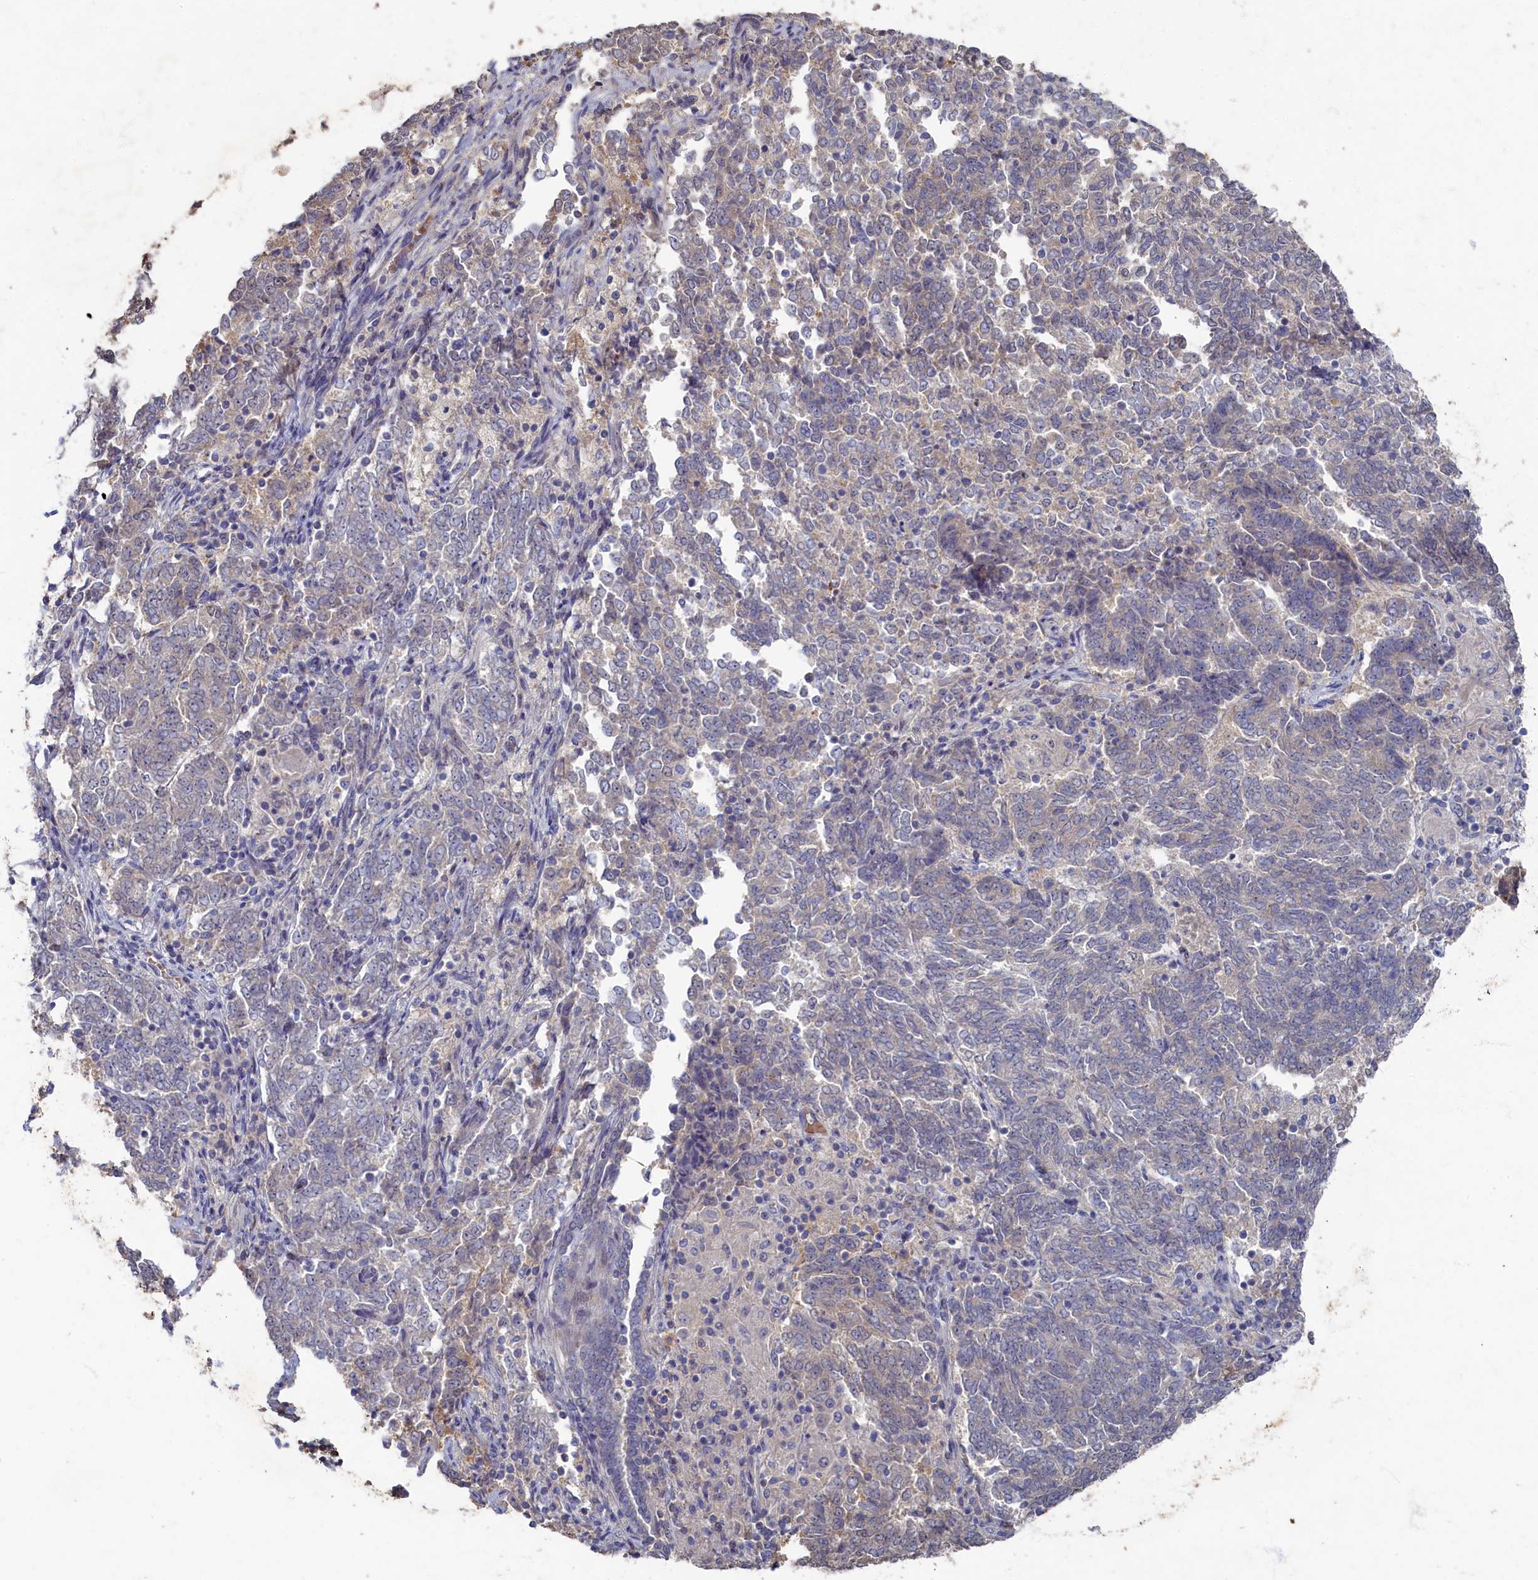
{"staining": {"intensity": "weak", "quantity": "<25%", "location": "cytoplasmic/membranous"}, "tissue": "endometrial cancer", "cell_type": "Tumor cells", "image_type": "cancer", "snomed": [{"axis": "morphology", "description": "Adenocarcinoma, NOS"}, {"axis": "topography", "description": "Endometrium"}], "caption": "Immunohistochemical staining of adenocarcinoma (endometrial) shows no significant staining in tumor cells.", "gene": "HUNK", "patient": {"sex": "female", "age": 80}}